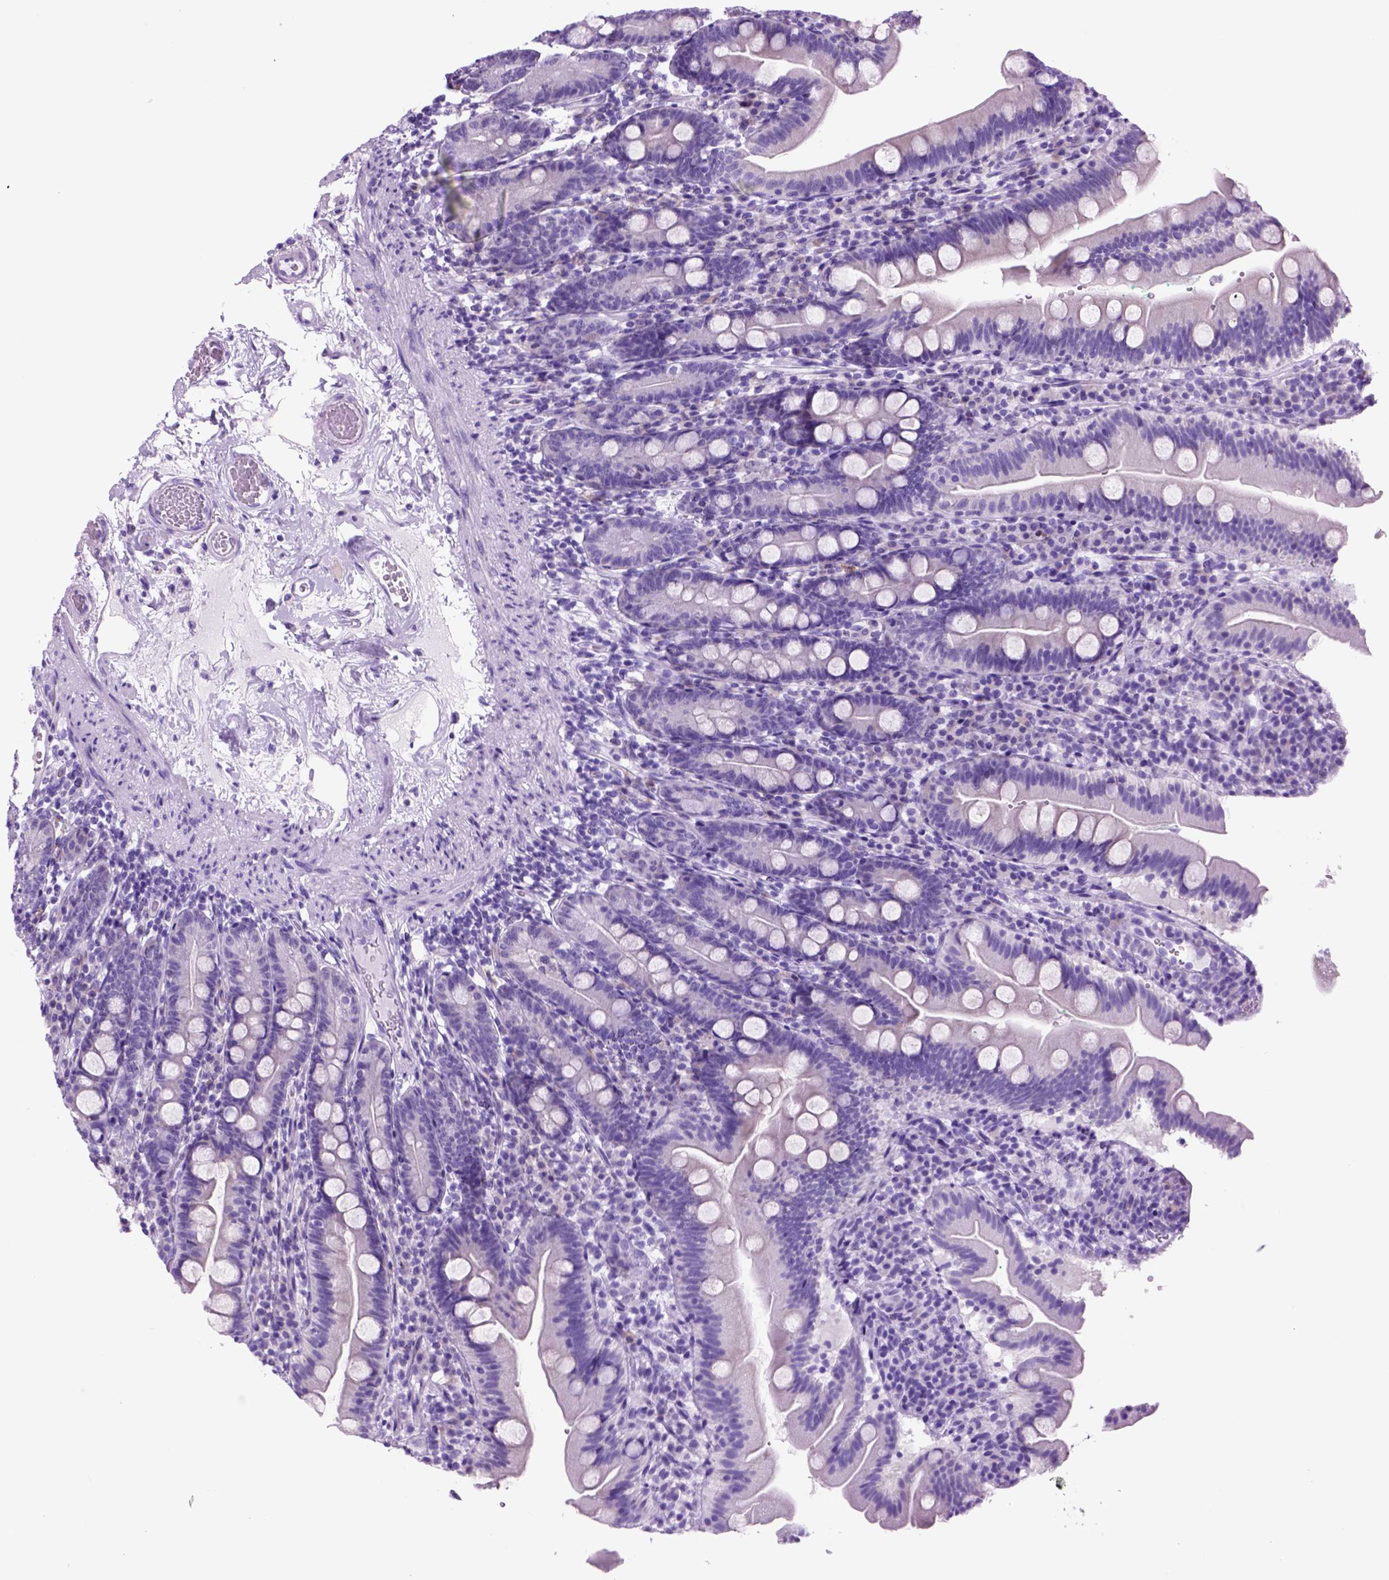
{"staining": {"intensity": "negative", "quantity": "none", "location": "none"}, "tissue": "duodenum", "cell_type": "Glandular cells", "image_type": "normal", "snomed": [{"axis": "morphology", "description": "Normal tissue, NOS"}, {"axis": "topography", "description": "Duodenum"}], "caption": "A photomicrograph of human duodenum is negative for staining in glandular cells. Nuclei are stained in blue.", "gene": "HHIPL2", "patient": {"sex": "female", "age": 67}}